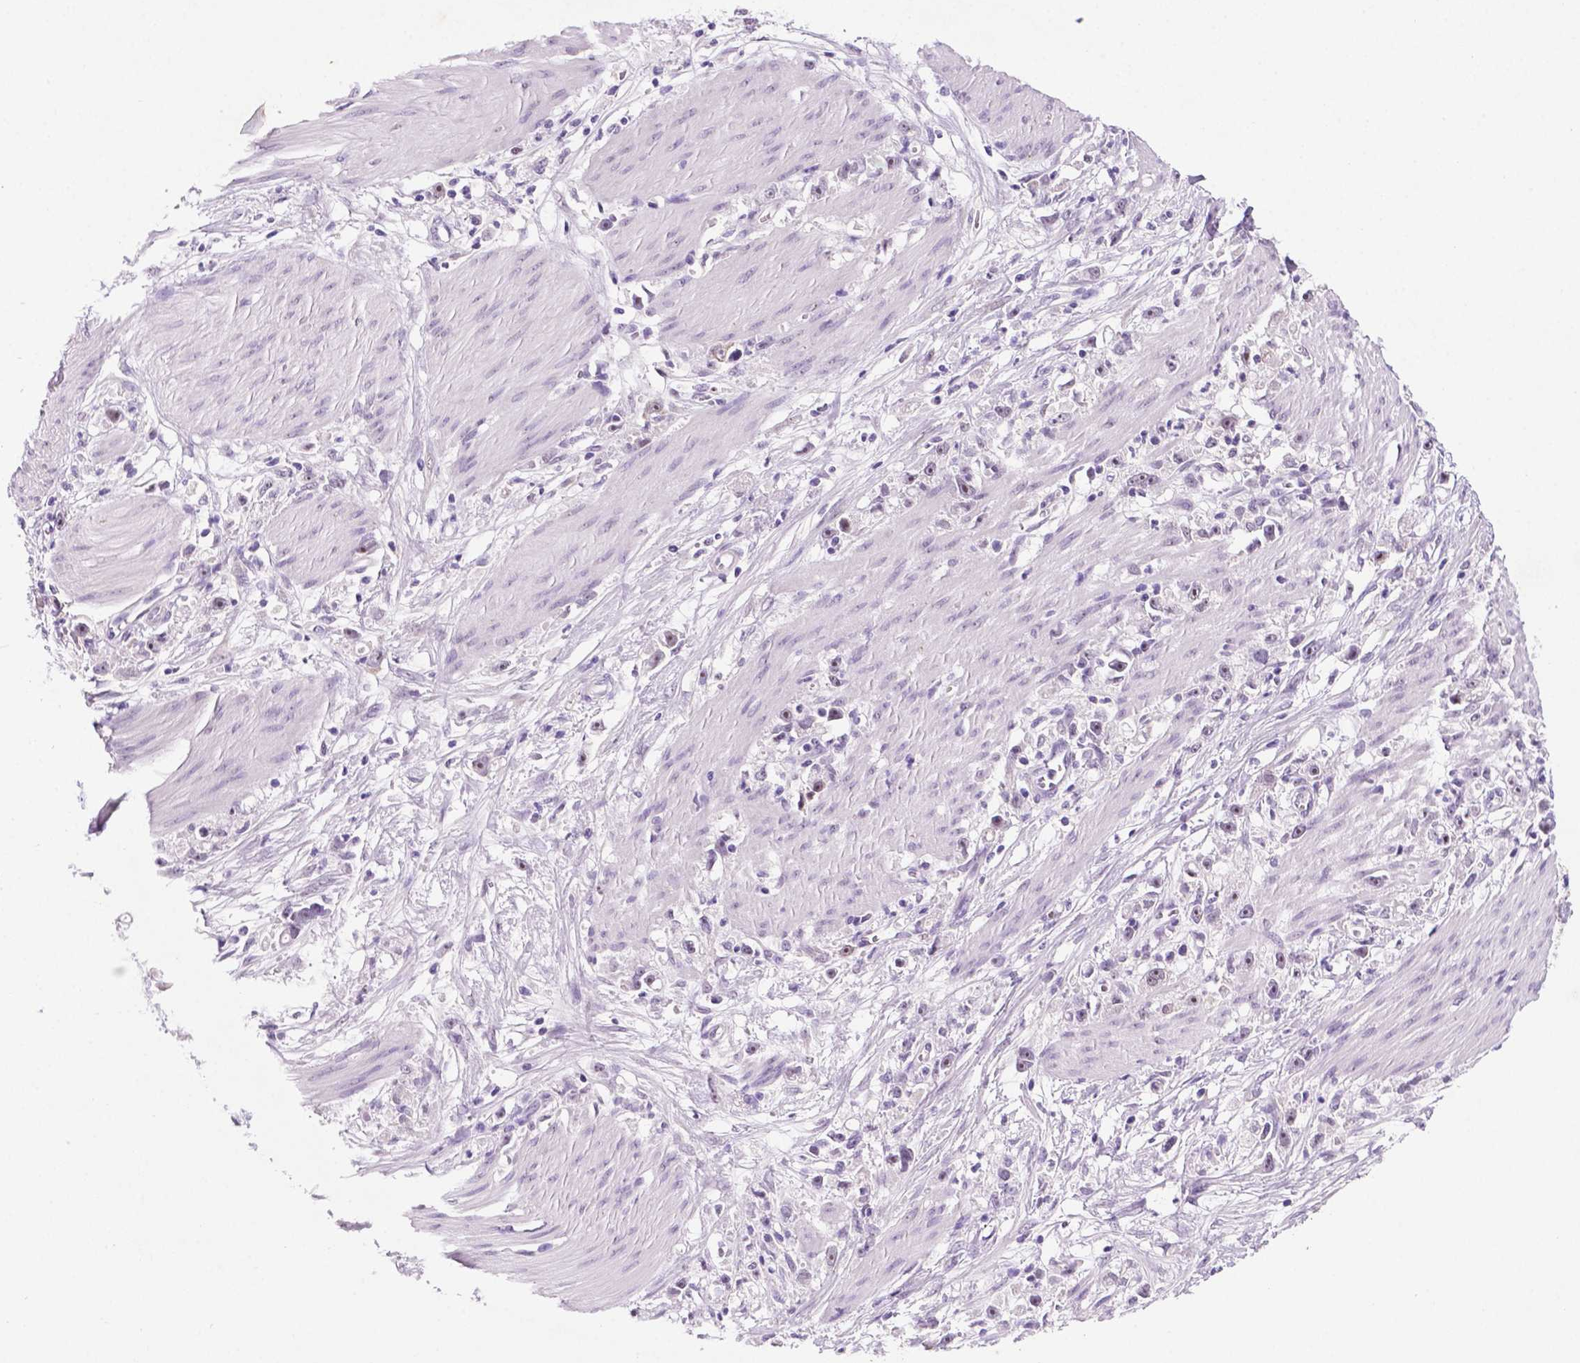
{"staining": {"intensity": "moderate", "quantity": "<25%", "location": "nuclear"}, "tissue": "stomach cancer", "cell_type": "Tumor cells", "image_type": "cancer", "snomed": [{"axis": "morphology", "description": "Adenocarcinoma, NOS"}, {"axis": "topography", "description": "Stomach"}], "caption": "High-magnification brightfield microscopy of stomach cancer stained with DAB (3,3'-diaminobenzidine) (brown) and counterstained with hematoxylin (blue). tumor cells exhibit moderate nuclear expression is appreciated in approximately<25% of cells.", "gene": "C18orf21", "patient": {"sex": "female", "age": 59}}